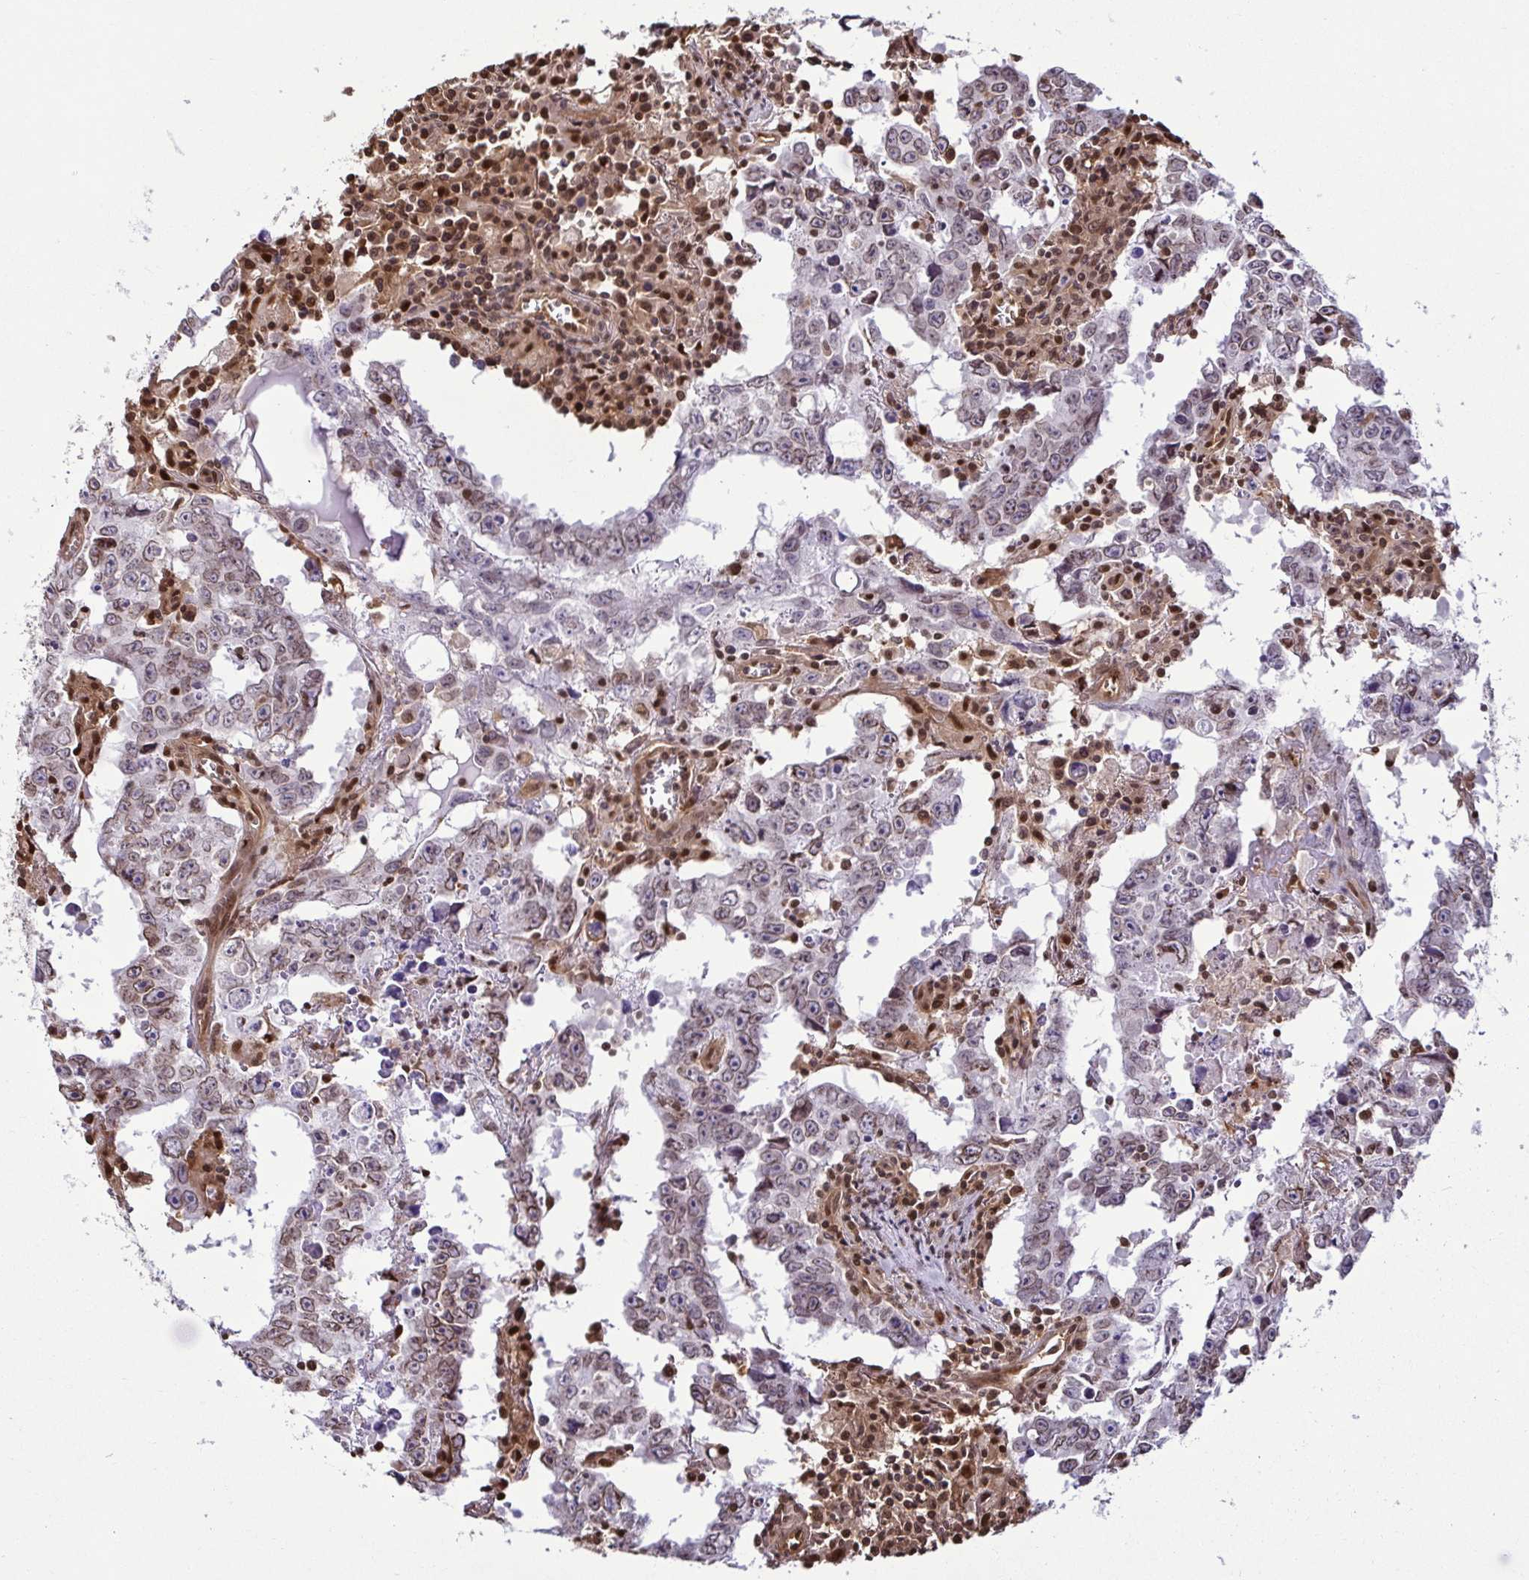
{"staining": {"intensity": "weak", "quantity": ">75%", "location": "cytoplasmic/membranous,nuclear"}, "tissue": "testis cancer", "cell_type": "Tumor cells", "image_type": "cancer", "snomed": [{"axis": "morphology", "description": "Carcinoma, Embryonal, NOS"}, {"axis": "topography", "description": "Testis"}], "caption": "Testis cancer (embryonal carcinoma) tissue exhibits weak cytoplasmic/membranous and nuclear expression in approximately >75% of tumor cells, visualized by immunohistochemistry.", "gene": "PSMB9", "patient": {"sex": "male", "age": 22}}